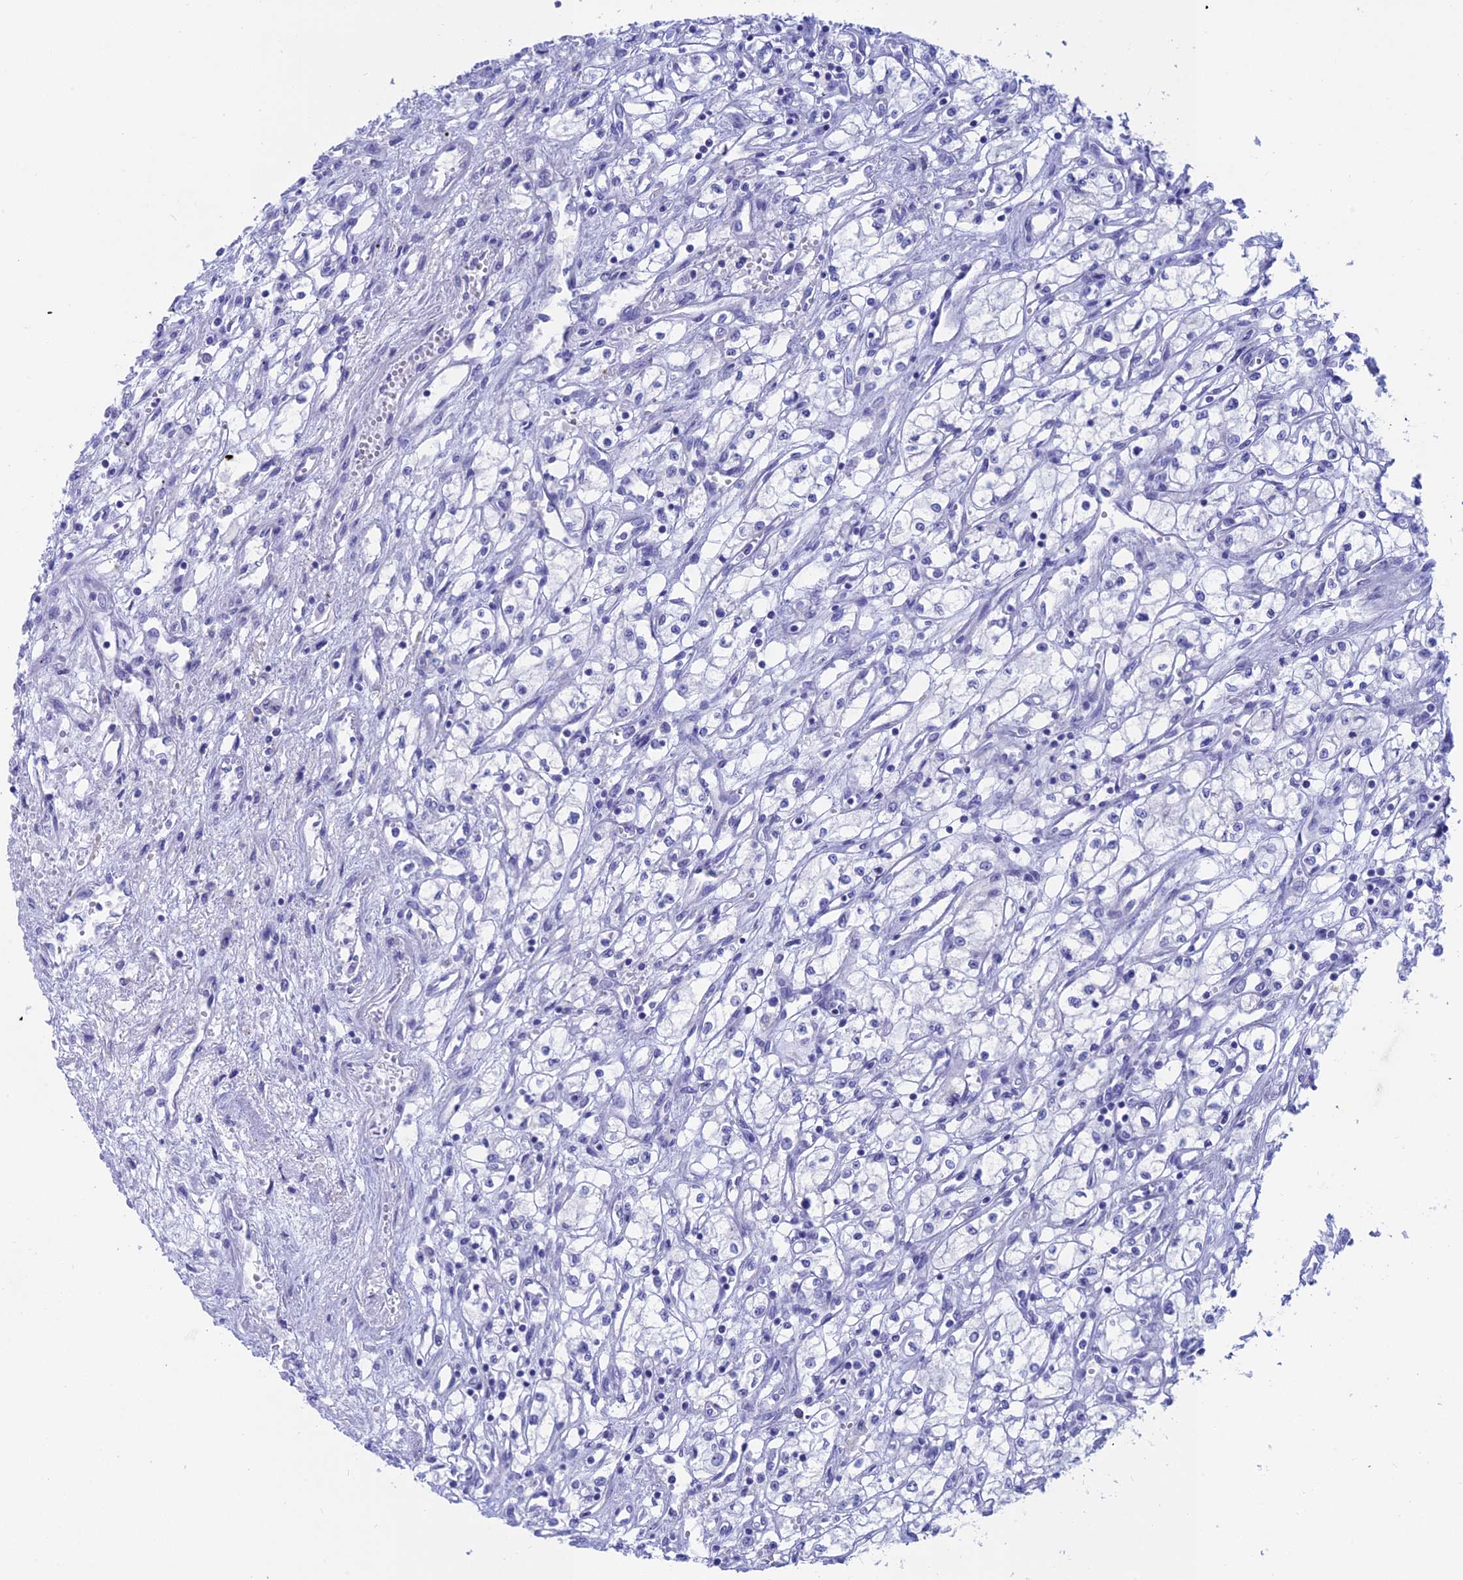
{"staining": {"intensity": "negative", "quantity": "none", "location": "none"}, "tissue": "renal cancer", "cell_type": "Tumor cells", "image_type": "cancer", "snomed": [{"axis": "morphology", "description": "Adenocarcinoma, NOS"}, {"axis": "topography", "description": "Kidney"}], "caption": "The image demonstrates no staining of tumor cells in renal cancer.", "gene": "BTBD19", "patient": {"sex": "male", "age": 59}}